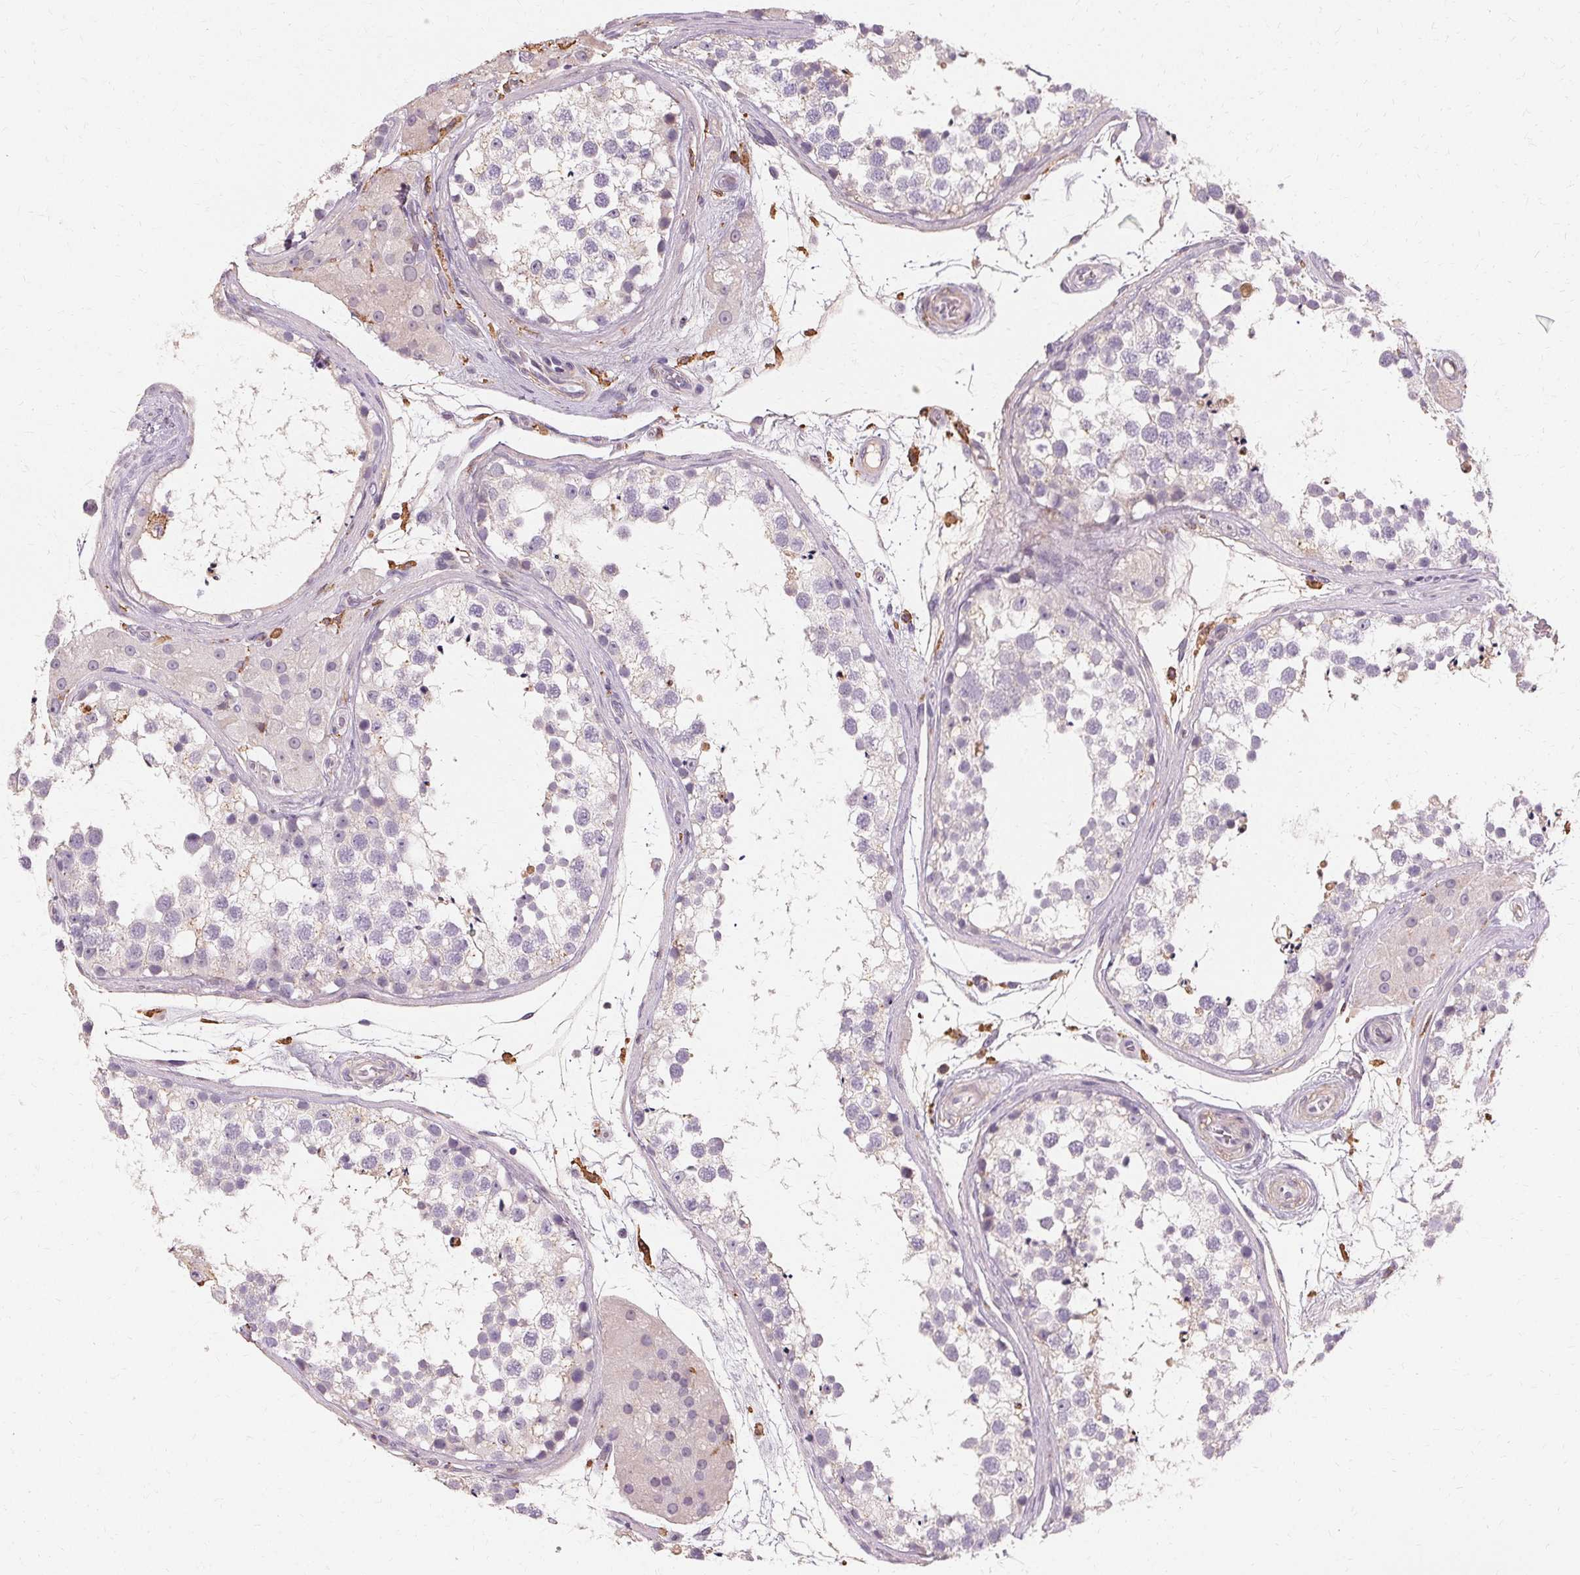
{"staining": {"intensity": "negative", "quantity": "none", "location": "none"}, "tissue": "testis", "cell_type": "Cells in seminiferous ducts", "image_type": "normal", "snomed": [{"axis": "morphology", "description": "Normal tissue, NOS"}, {"axis": "morphology", "description": "Seminoma, NOS"}, {"axis": "topography", "description": "Testis"}], "caption": "A high-resolution histopathology image shows immunohistochemistry (IHC) staining of normal testis, which shows no significant positivity in cells in seminiferous ducts. Nuclei are stained in blue.", "gene": "IFNGR1", "patient": {"sex": "male", "age": 65}}